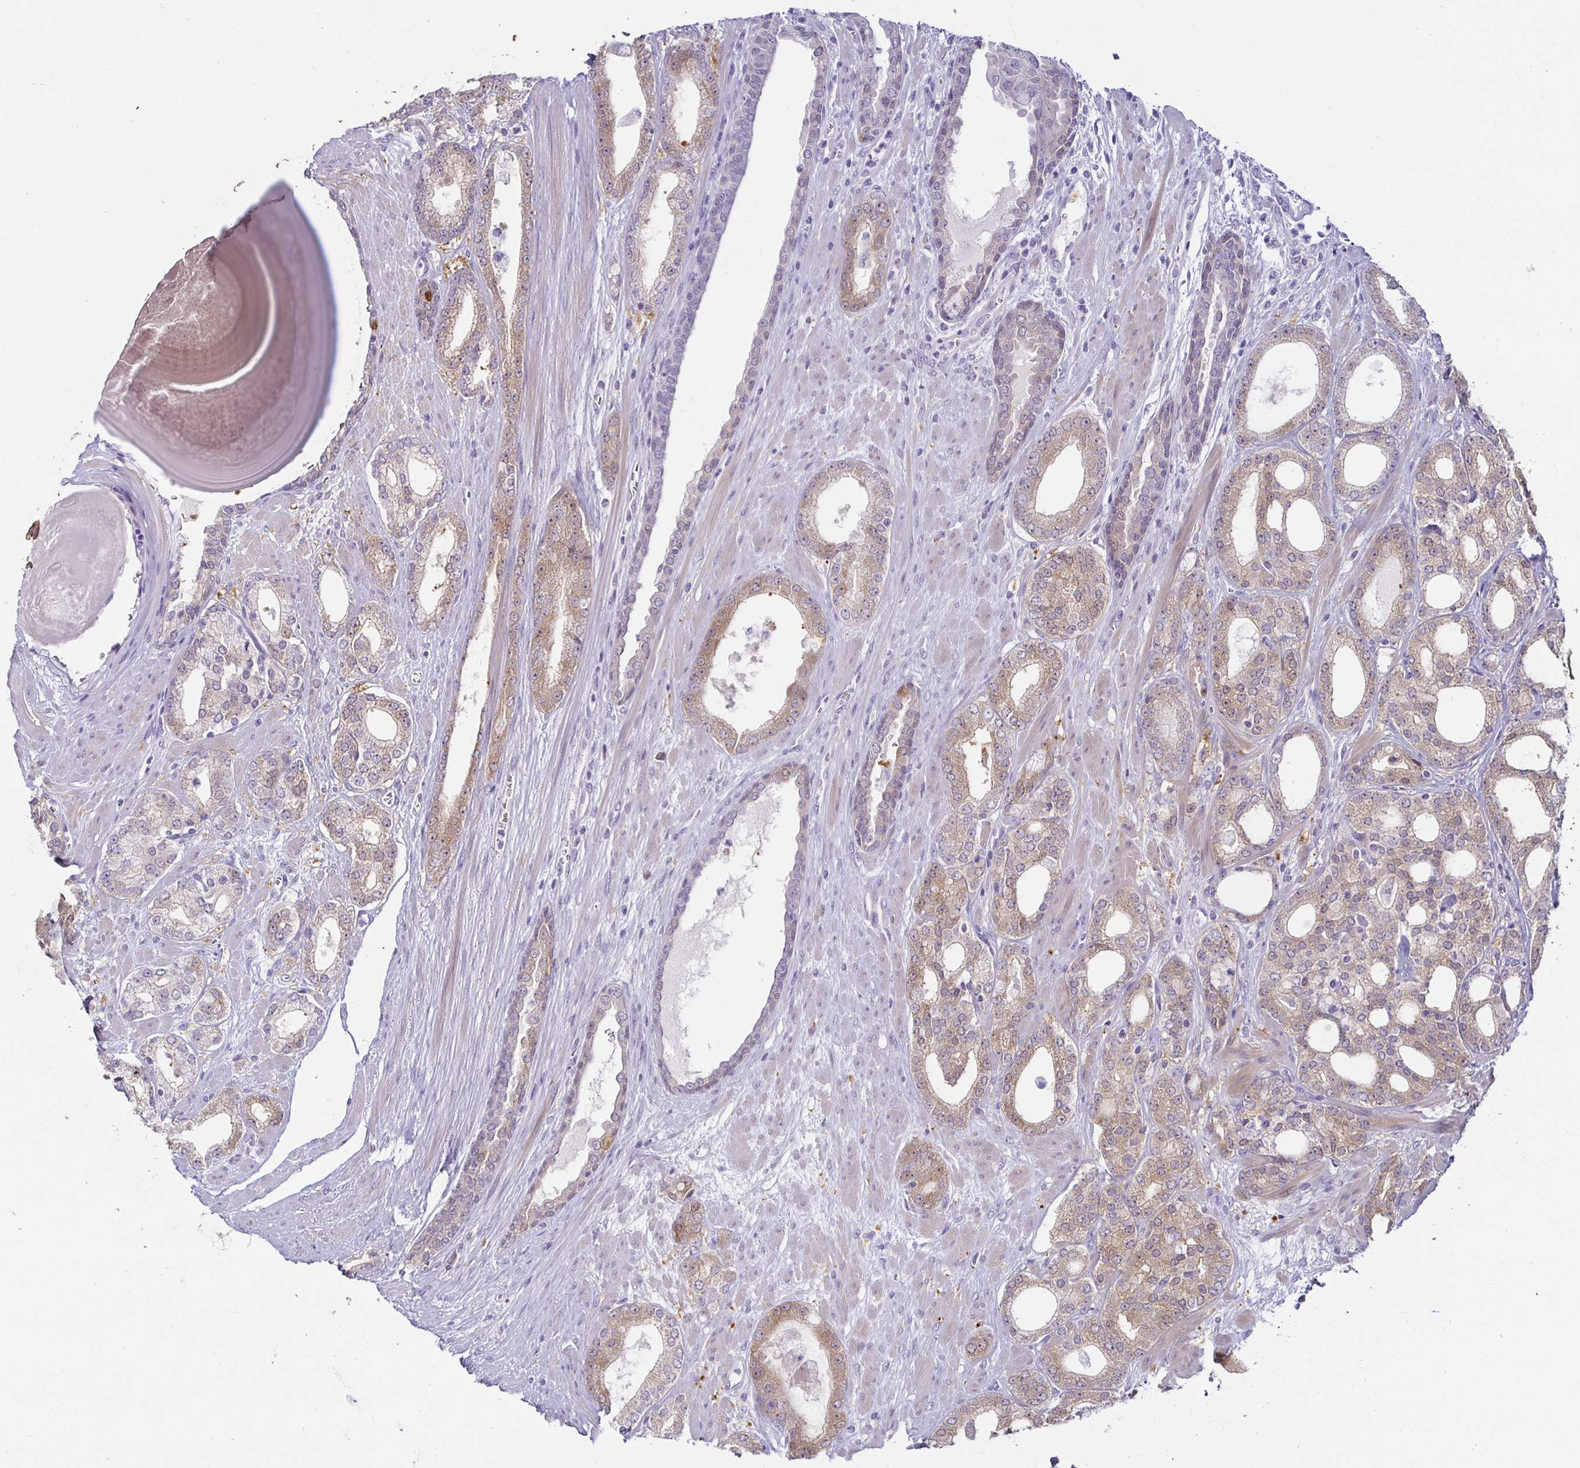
{"staining": {"intensity": "moderate", "quantity": "25%-75%", "location": "cytoplasmic/membranous"}, "tissue": "prostate cancer", "cell_type": "Tumor cells", "image_type": "cancer", "snomed": [{"axis": "morphology", "description": "Adenocarcinoma, High grade"}, {"axis": "topography", "description": "Prostate"}], "caption": "Immunohistochemical staining of human prostate cancer reveals medium levels of moderate cytoplasmic/membranous protein staining in approximately 25%-75% of tumor cells.", "gene": "MON2", "patient": {"sex": "male", "age": 64}}